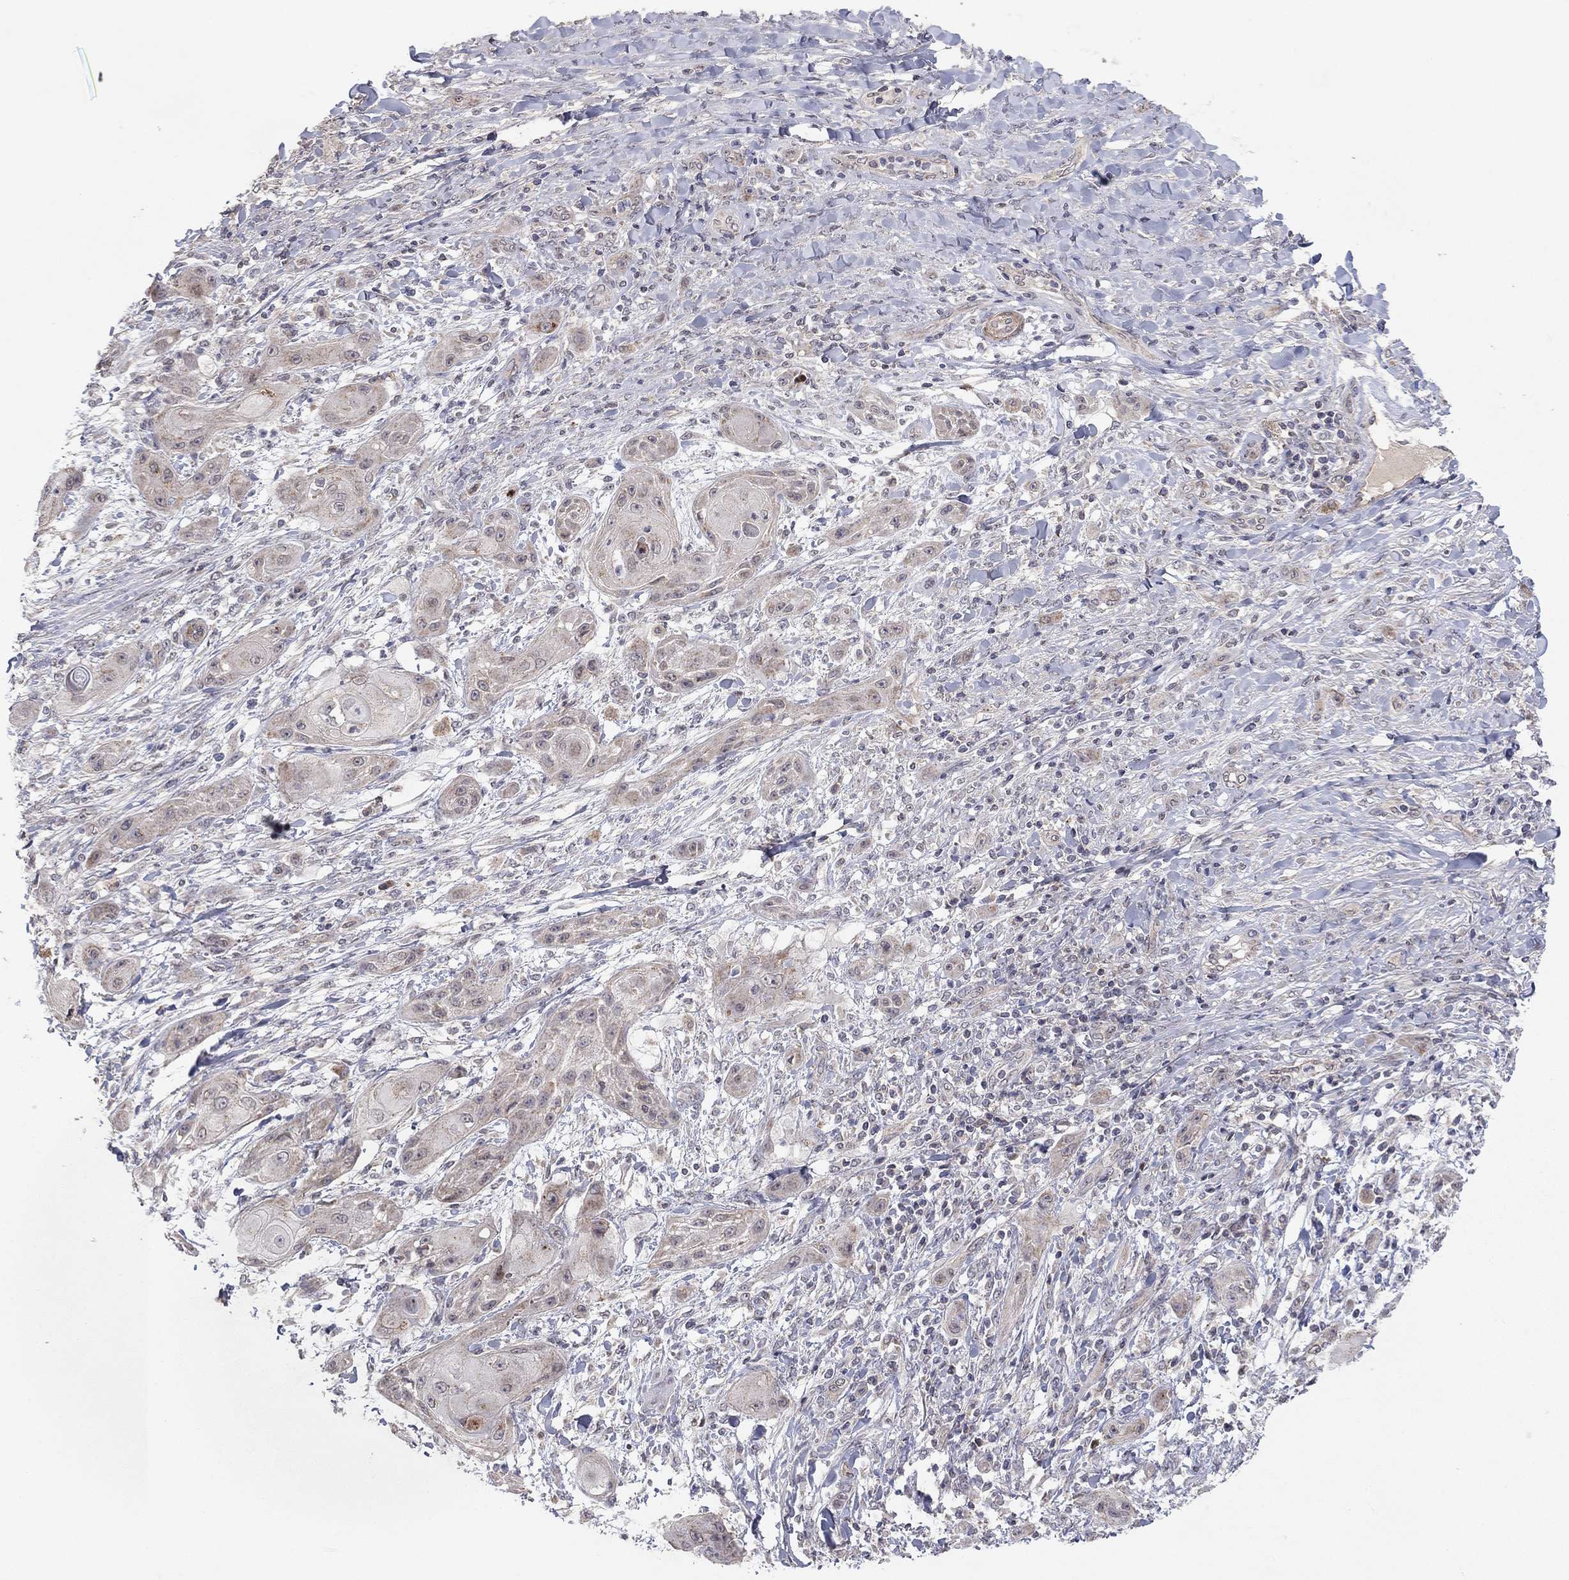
{"staining": {"intensity": "weak", "quantity": "<25%", "location": "cytoplasmic/membranous"}, "tissue": "skin cancer", "cell_type": "Tumor cells", "image_type": "cancer", "snomed": [{"axis": "morphology", "description": "Squamous cell carcinoma, NOS"}, {"axis": "topography", "description": "Skin"}], "caption": "Photomicrograph shows no protein positivity in tumor cells of skin squamous cell carcinoma tissue. (DAB immunohistochemistry with hematoxylin counter stain).", "gene": "CRACDL", "patient": {"sex": "male", "age": 62}}